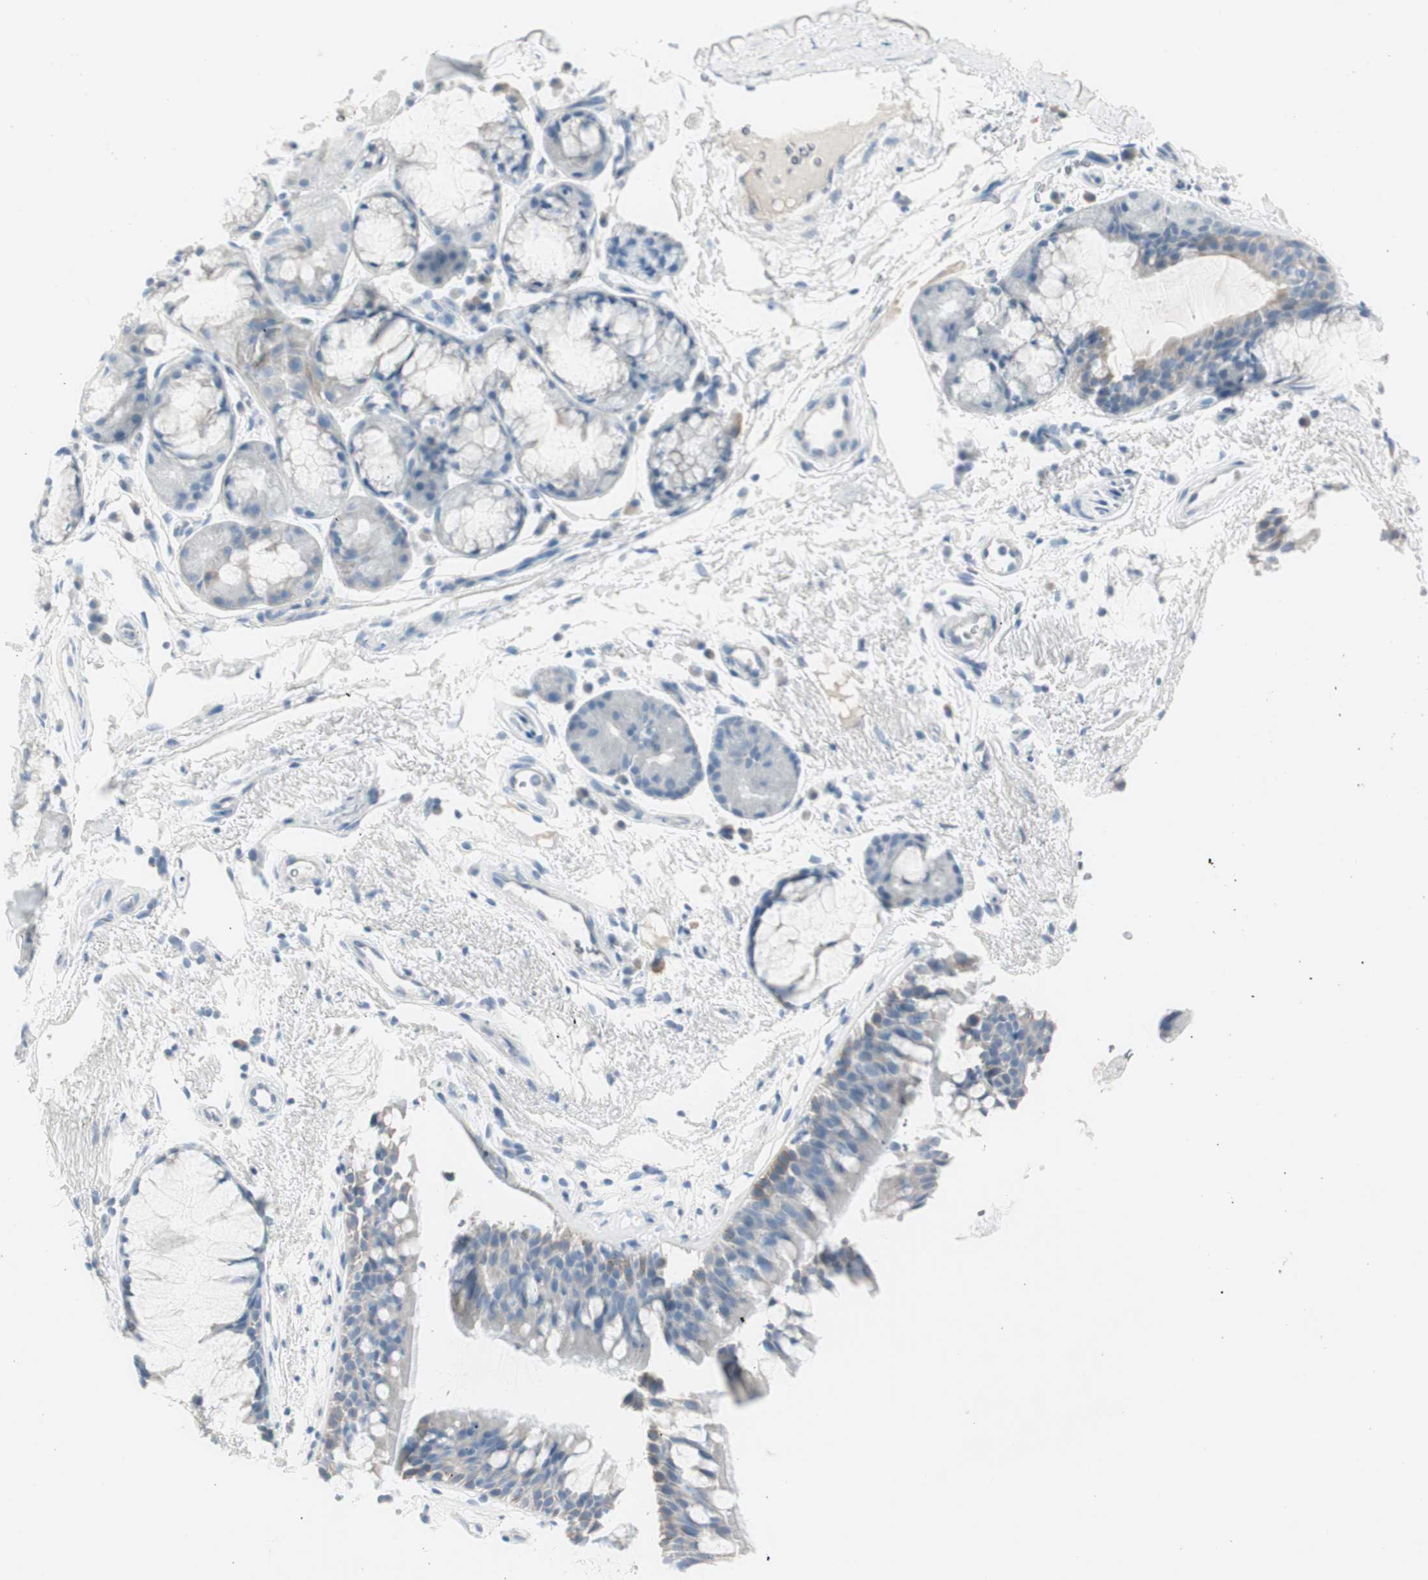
{"staining": {"intensity": "weak", "quantity": "<25%", "location": "cytoplasmic/membranous"}, "tissue": "bronchus", "cell_type": "Respiratory epithelial cells", "image_type": "normal", "snomed": [{"axis": "morphology", "description": "Normal tissue, NOS"}, {"axis": "topography", "description": "Bronchus"}], "caption": "Bronchus stained for a protein using immunohistochemistry (IHC) shows no positivity respiratory epithelial cells.", "gene": "CDHR5", "patient": {"sex": "female", "age": 54}}